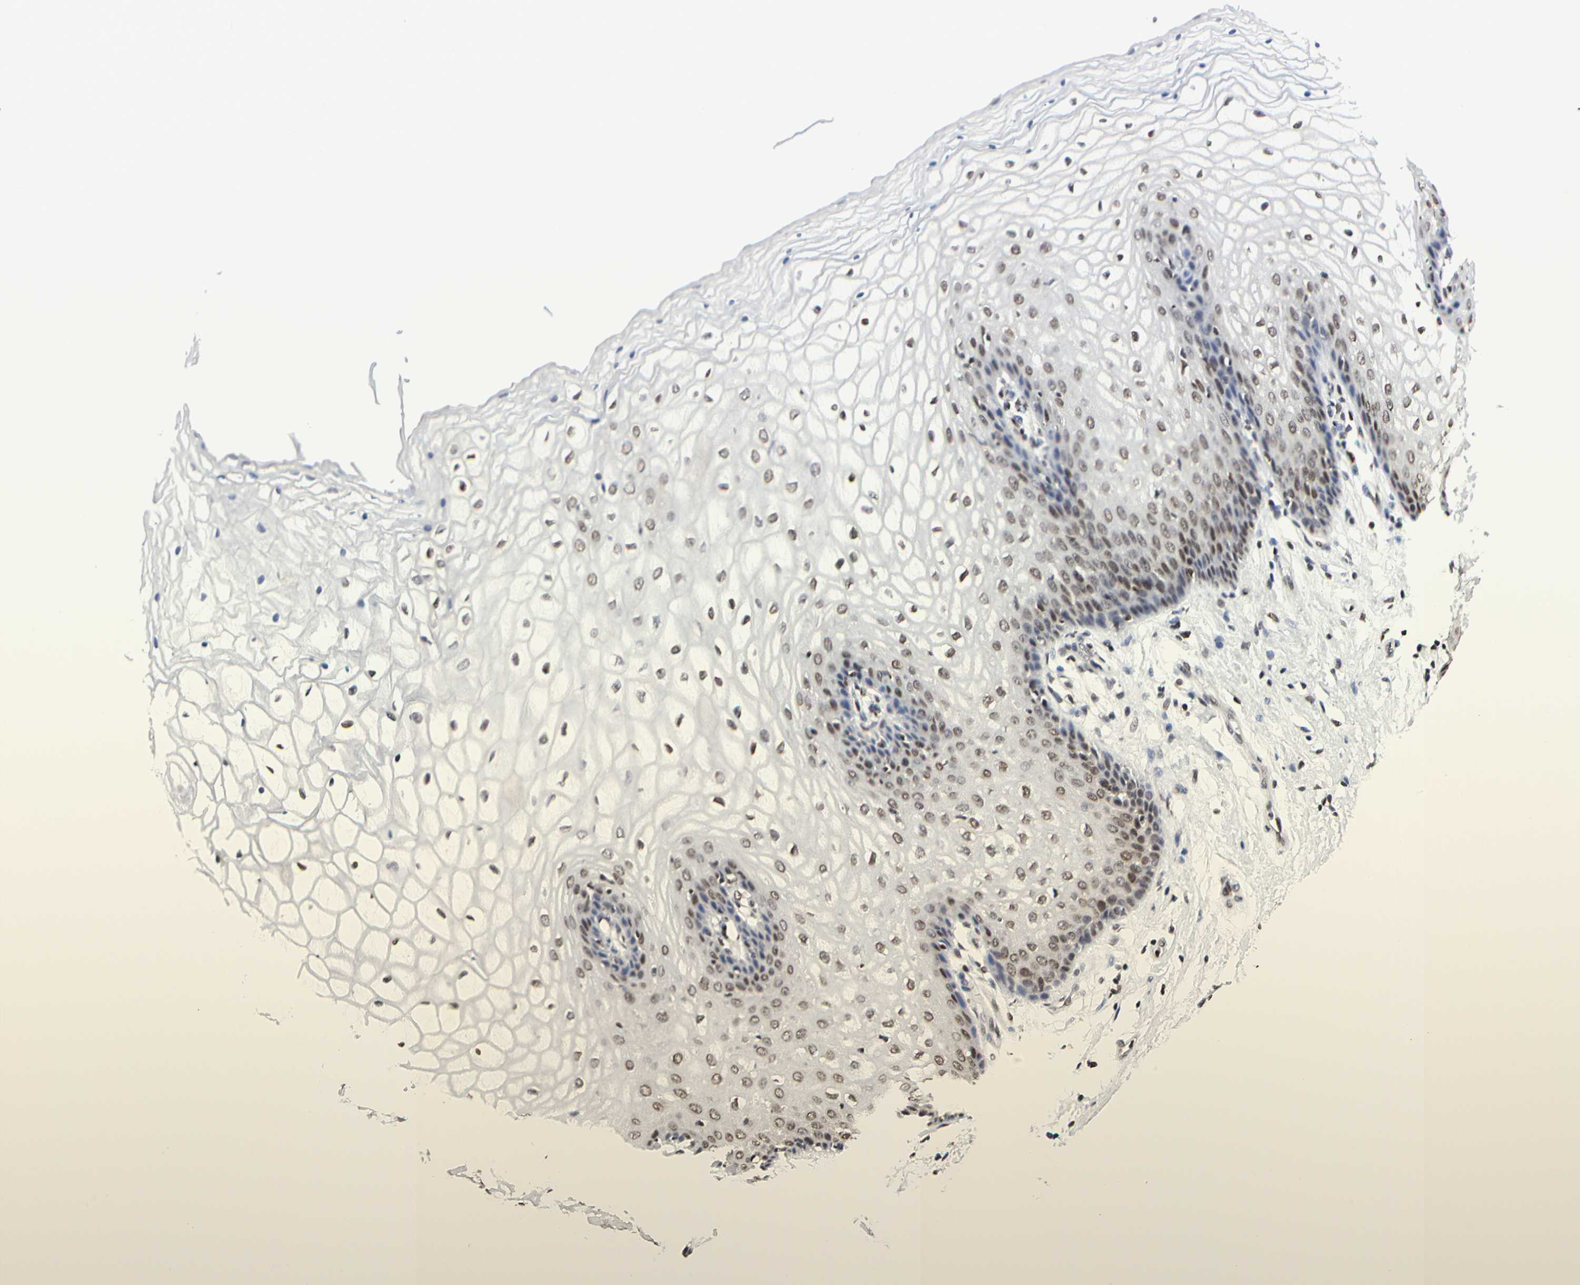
{"staining": {"intensity": "moderate", "quantity": "25%-75%", "location": "nuclear"}, "tissue": "vagina", "cell_type": "Squamous epithelial cells", "image_type": "normal", "snomed": [{"axis": "morphology", "description": "Normal tissue, NOS"}, {"axis": "topography", "description": "Vagina"}], "caption": "Squamous epithelial cells display medium levels of moderate nuclear positivity in about 25%-75% of cells in unremarkable human vagina.", "gene": "PRMT3", "patient": {"sex": "female", "age": 34}}